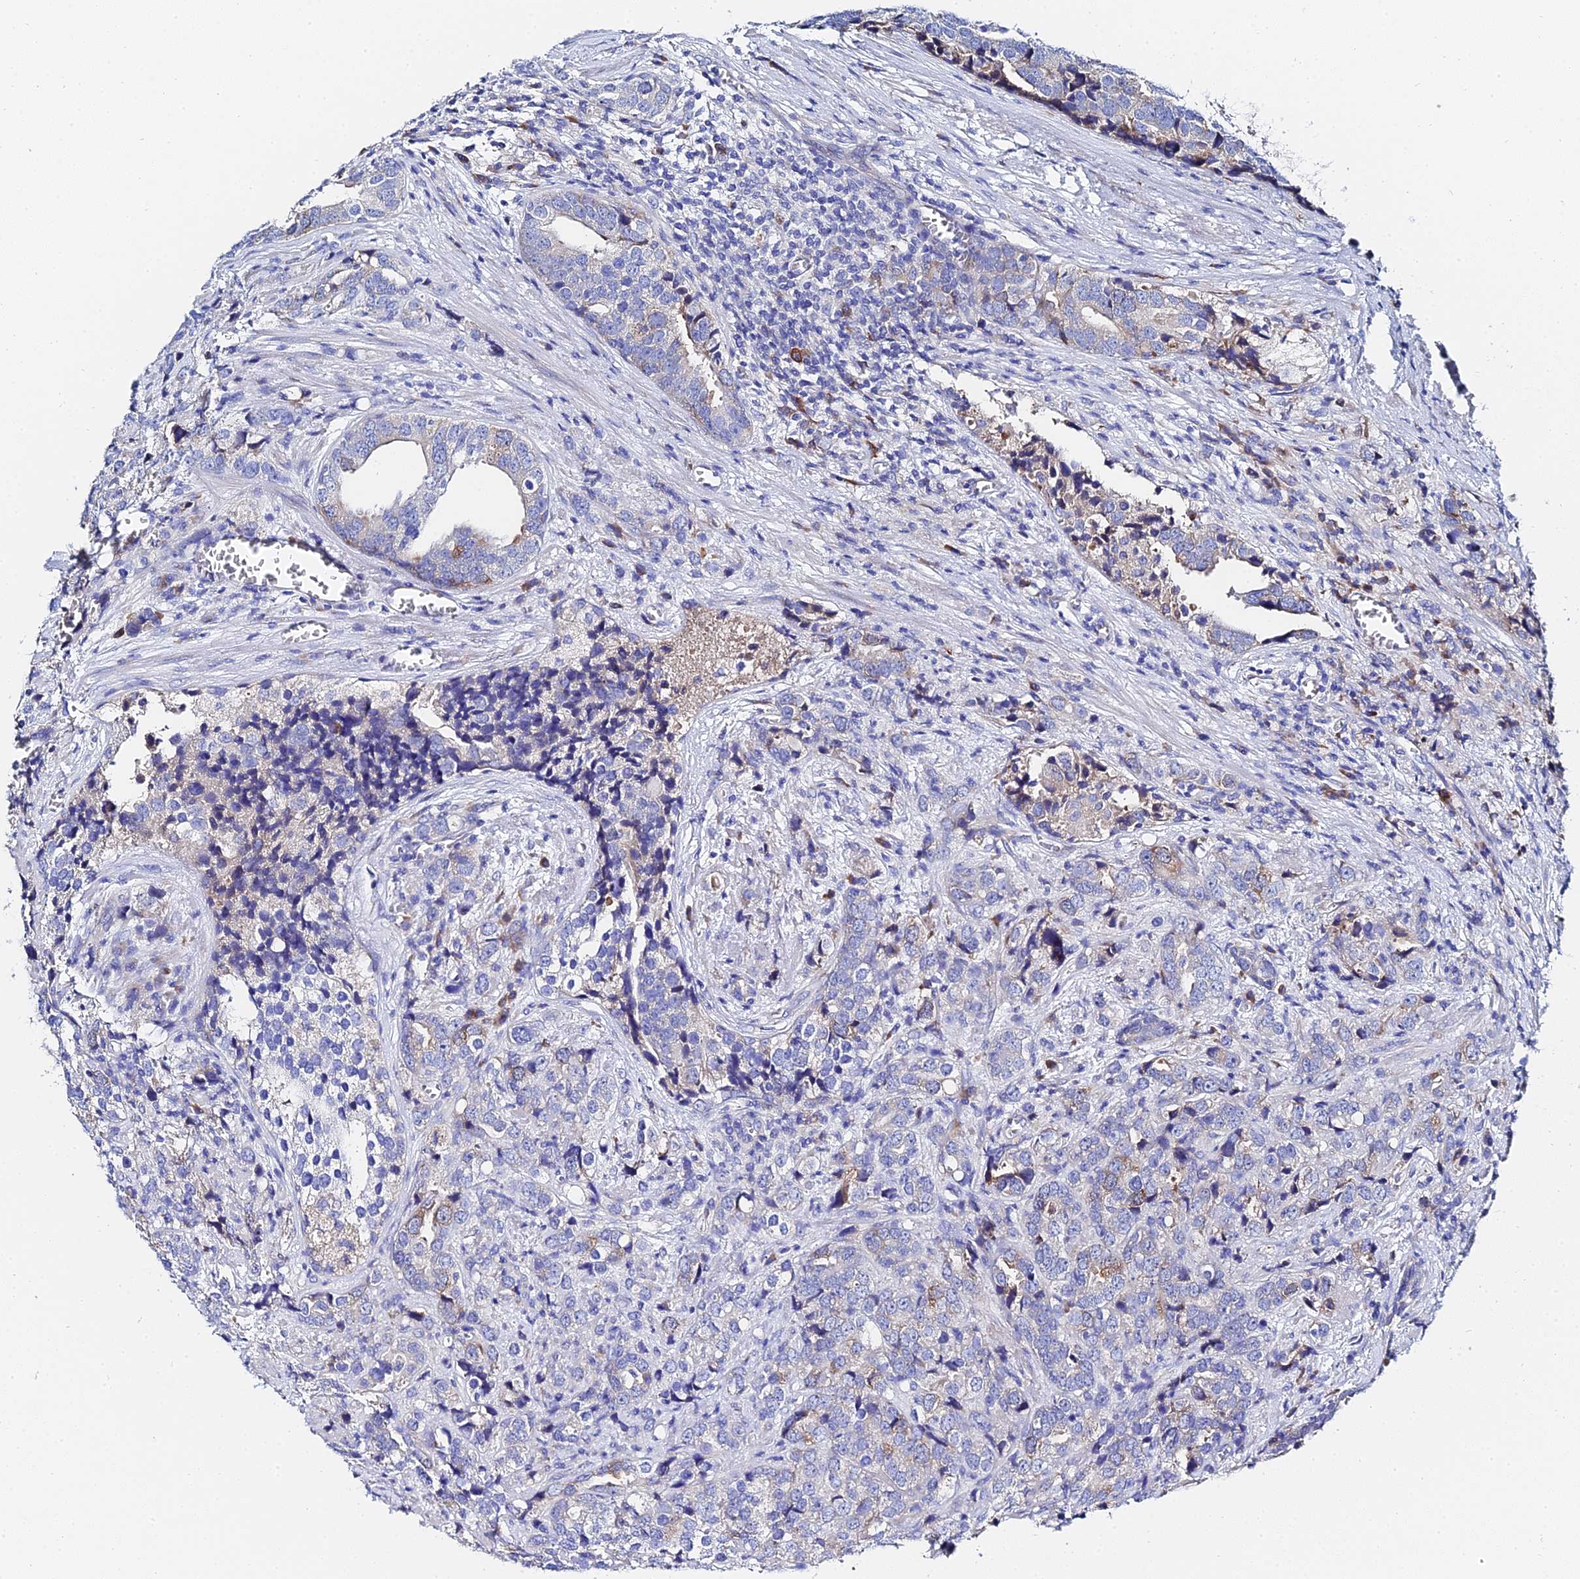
{"staining": {"intensity": "negative", "quantity": "none", "location": "none"}, "tissue": "prostate cancer", "cell_type": "Tumor cells", "image_type": "cancer", "snomed": [{"axis": "morphology", "description": "Adenocarcinoma, High grade"}, {"axis": "topography", "description": "Prostate"}], "caption": "Immunohistochemistry image of neoplastic tissue: high-grade adenocarcinoma (prostate) stained with DAB displays no significant protein positivity in tumor cells.", "gene": "PTTG1", "patient": {"sex": "male", "age": 71}}